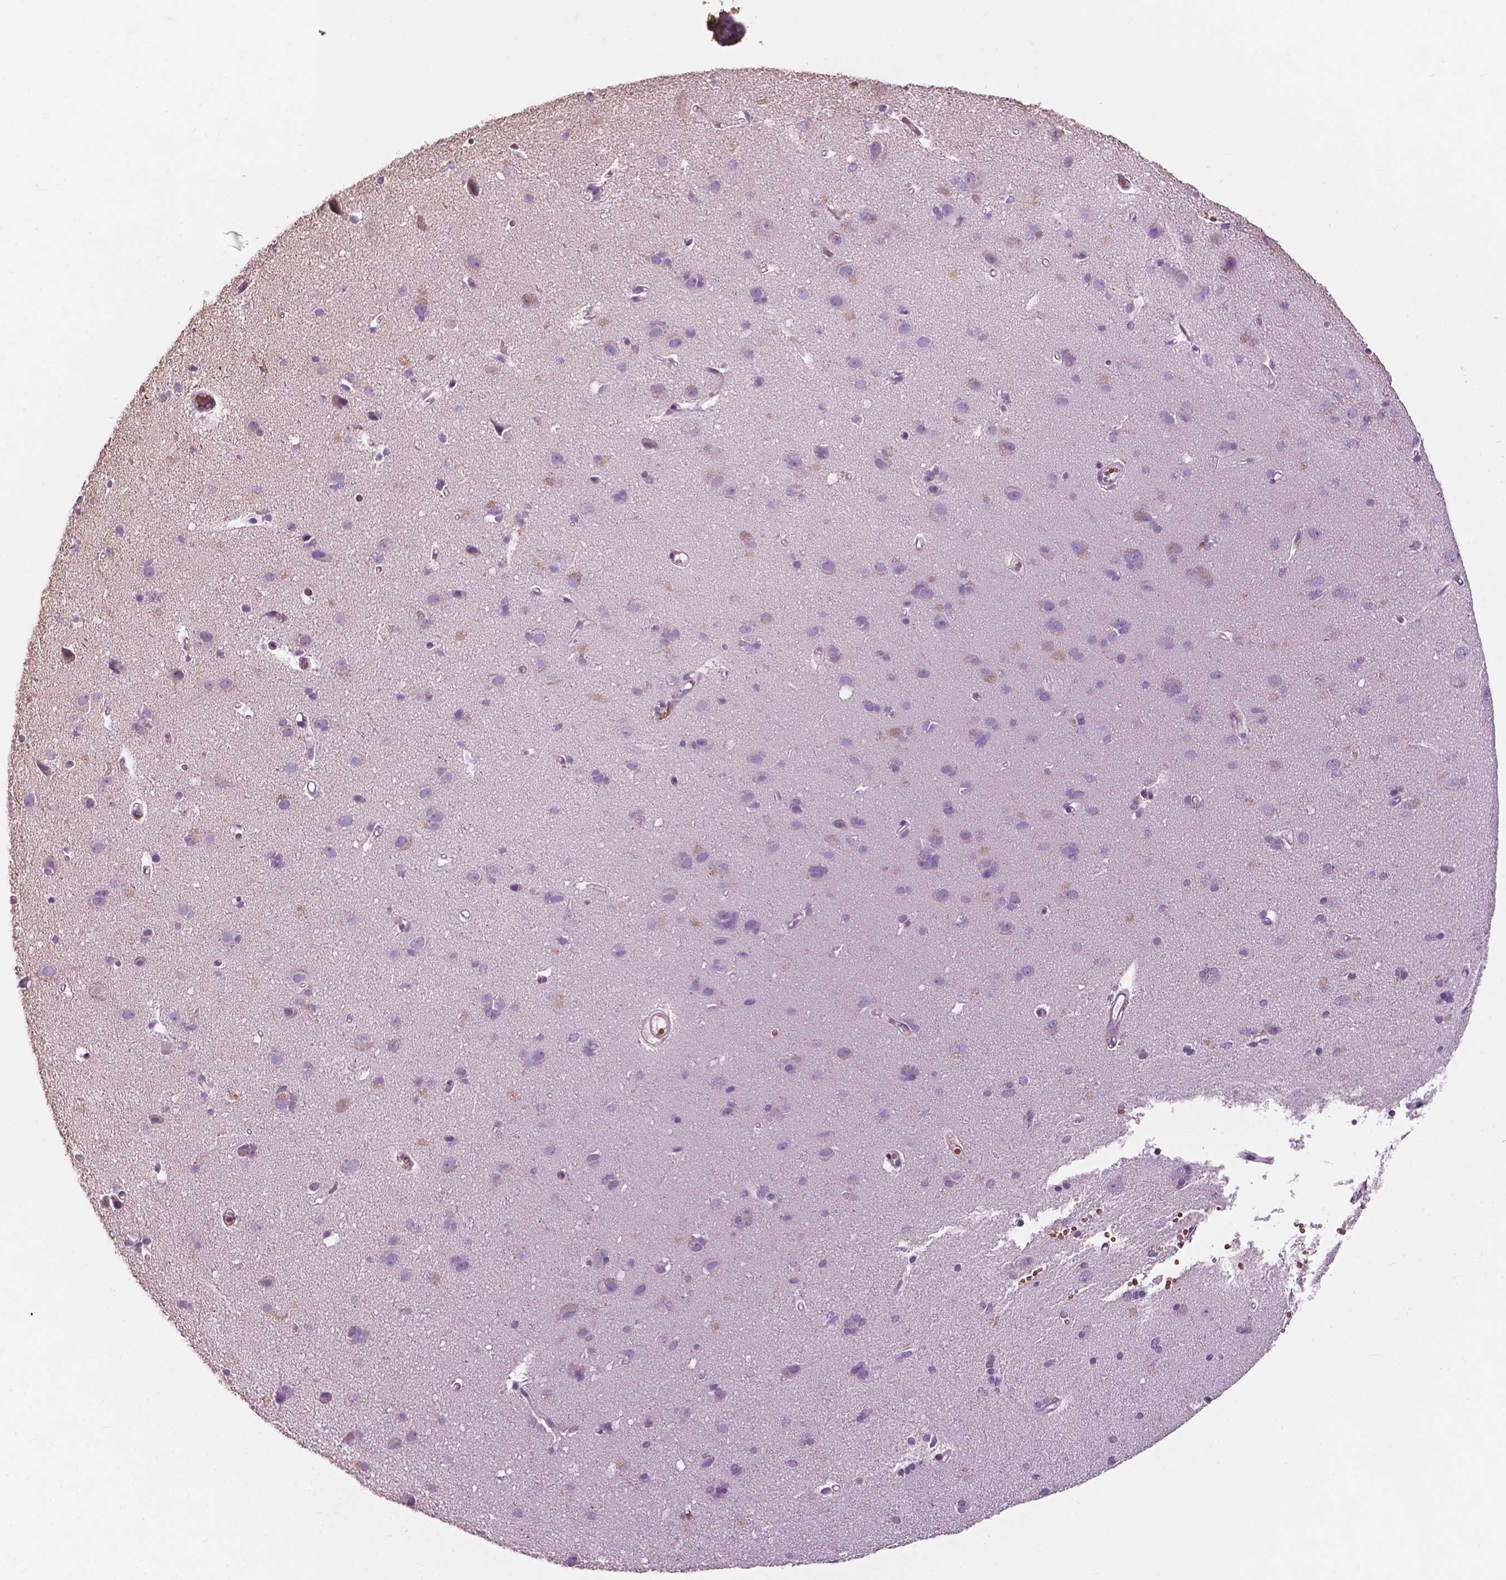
{"staining": {"intensity": "weak", "quantity": "25%-75%", "location": "cytoplasmic/membranous"}, "tissue": "cerebral cortex", "cell_type": "Endothelial cells", "image_type": "normal", "snomed": [{"axis": "morphology", "description": "Normal tissue, NOS"}, {"axis": "morphology", "description": "Glioma, malignant, High grade"}, {"axis": "topography", "description": "Cerebral cortex"}], "caption": "High-magnification brightfield microscopy of normal cerebral cortex stained with DAB (brown) and counterstained with hematoxylin (blue). endothelial cells exhibit weak cytoplasmic/membranous expression is appreciated in about25%-75% of cells. The protein of interest is stained brown, and the nuclei are stained in blue (DAB IHC with brightfield microscopy, high magnification).", "gene": "NDUFS1", "patient": {"sex": "male", "age": 71}}